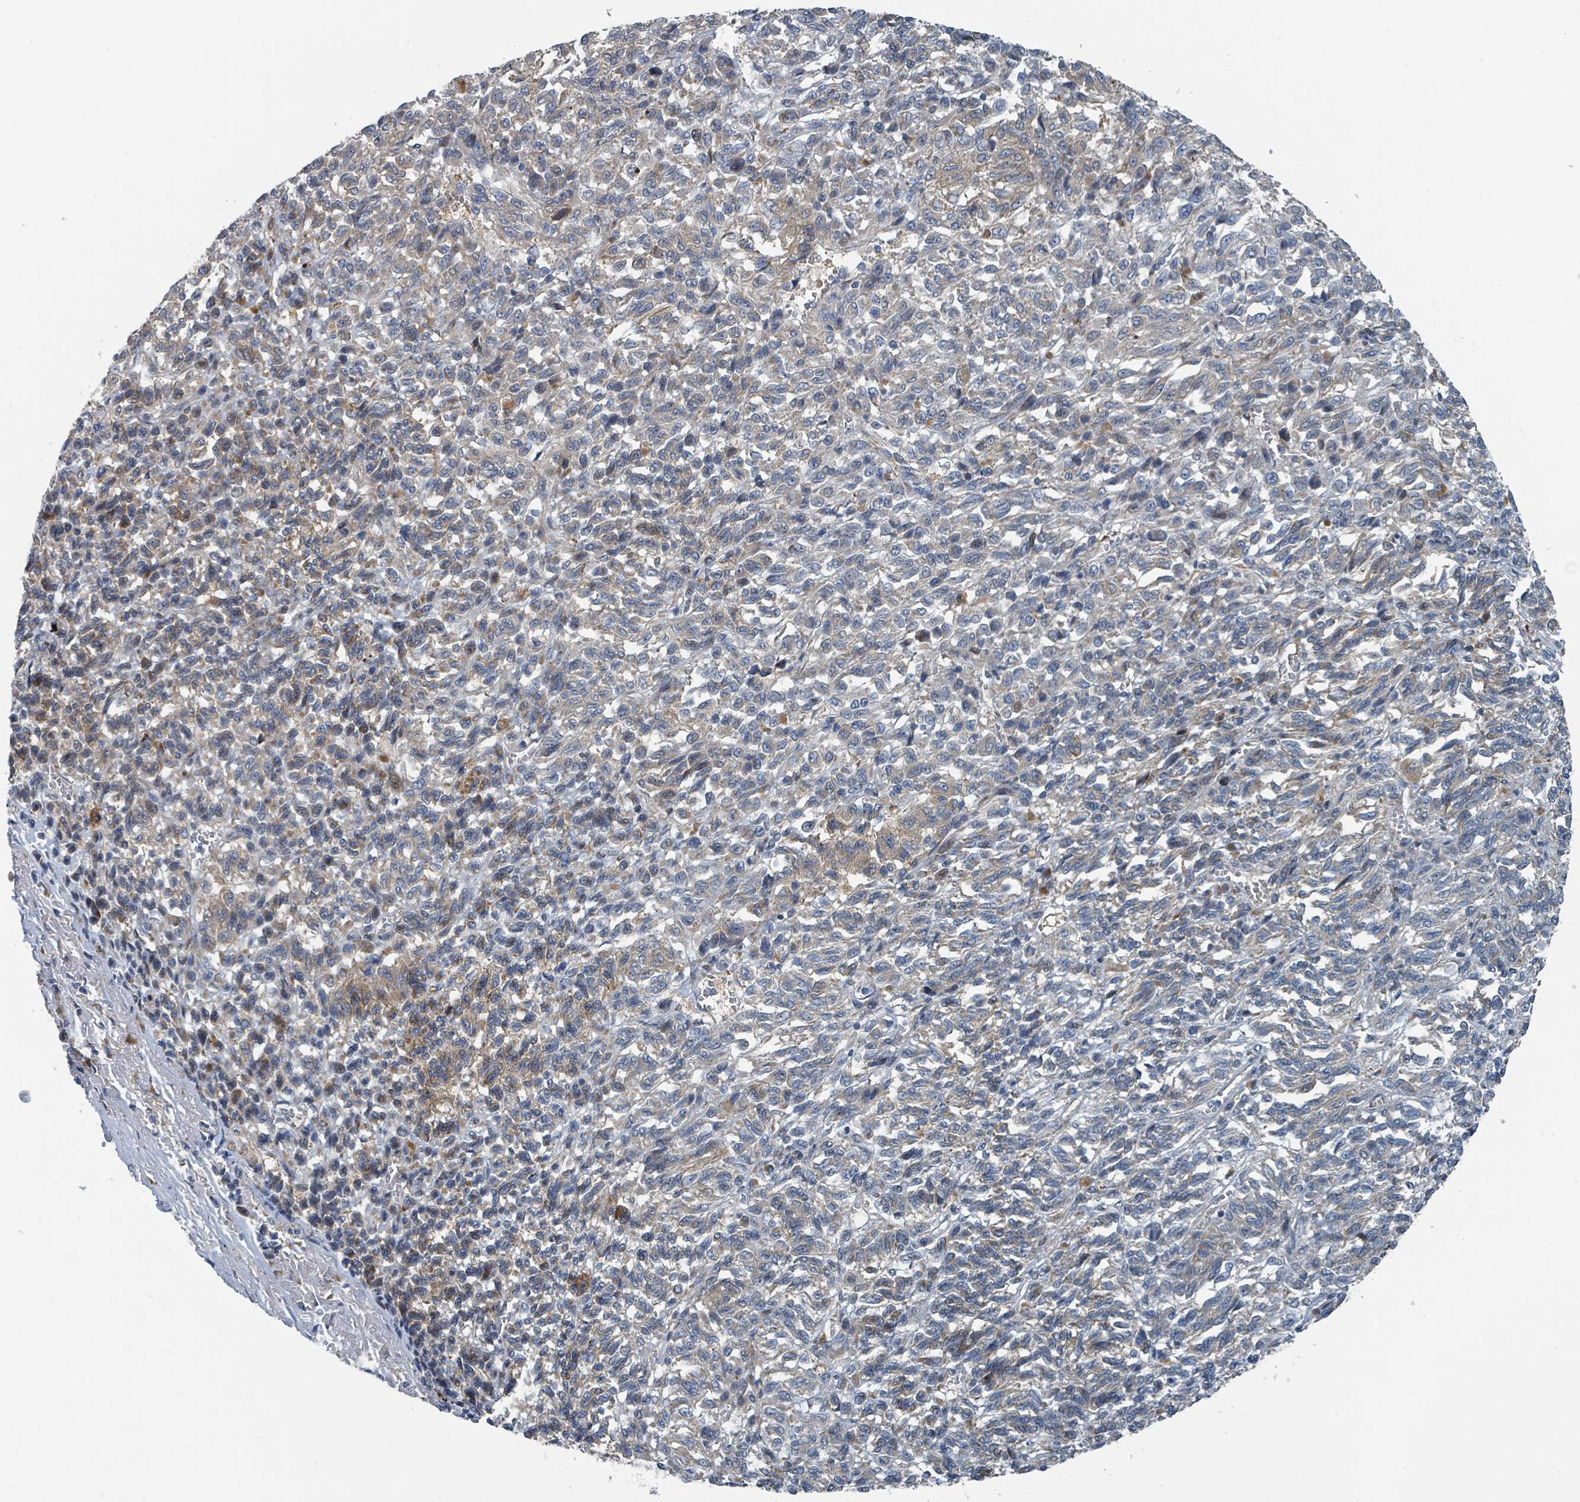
{"staining": {"intensity": "weak", "quantity": "<25%", "location": "cytoplasmic/membranous"}, "tissue": "melanoma", "cell_type": "Tumor cells", "image_type": "cancer", "snomed": [{"axis": "morphology", "description": "Malignant melanoma, Metastatic site"}, {"axis": "topography", "description": "Lung"}], "caption": "Immunohistochemical staining of human malignant melanoma (metastatic site) exhibits no significant expression in tumor cells.", "gene": "DIPK2A", "patient": {"sex": "male", "age": 64}}